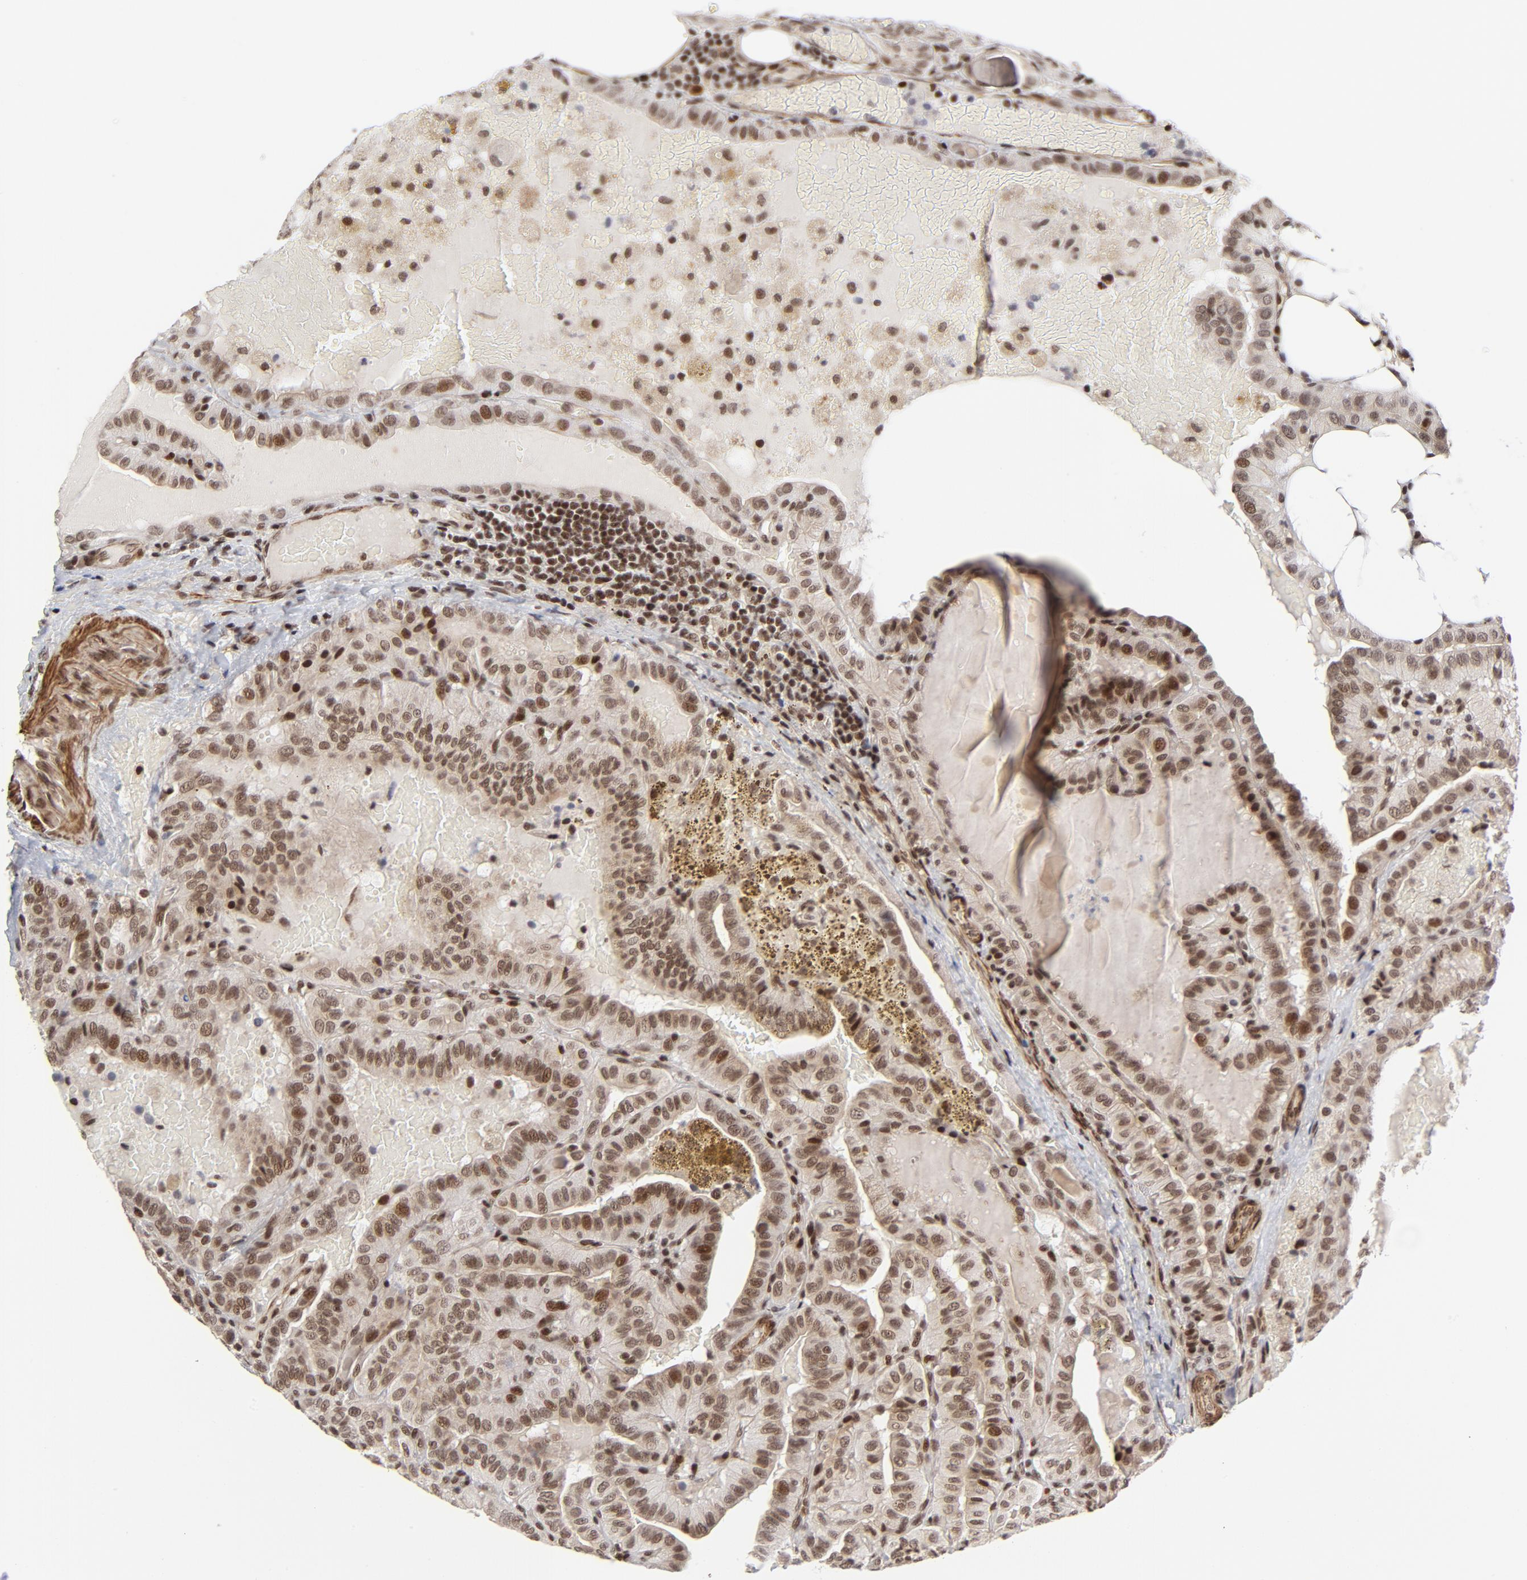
{"staining": {"intensity": "strong", "quantity": ">75%", "location": "nuclear"}, "tissue": "thyroid cancer", "cell_type": "Tumor cells", "image_type": "cancer", "snomed": [{"axis": "morphology", "description": "Papillary adenocarcinoma, NOS"}, {"axis": "topography", "description": "Thyroid gland"}], "caption": "Tumor cells display high levels of strong nuclear staining in about >75% of cells in human thyroid cancer.", "gene": "CTCF", "patient": {"sex": "male", "age": 77}}